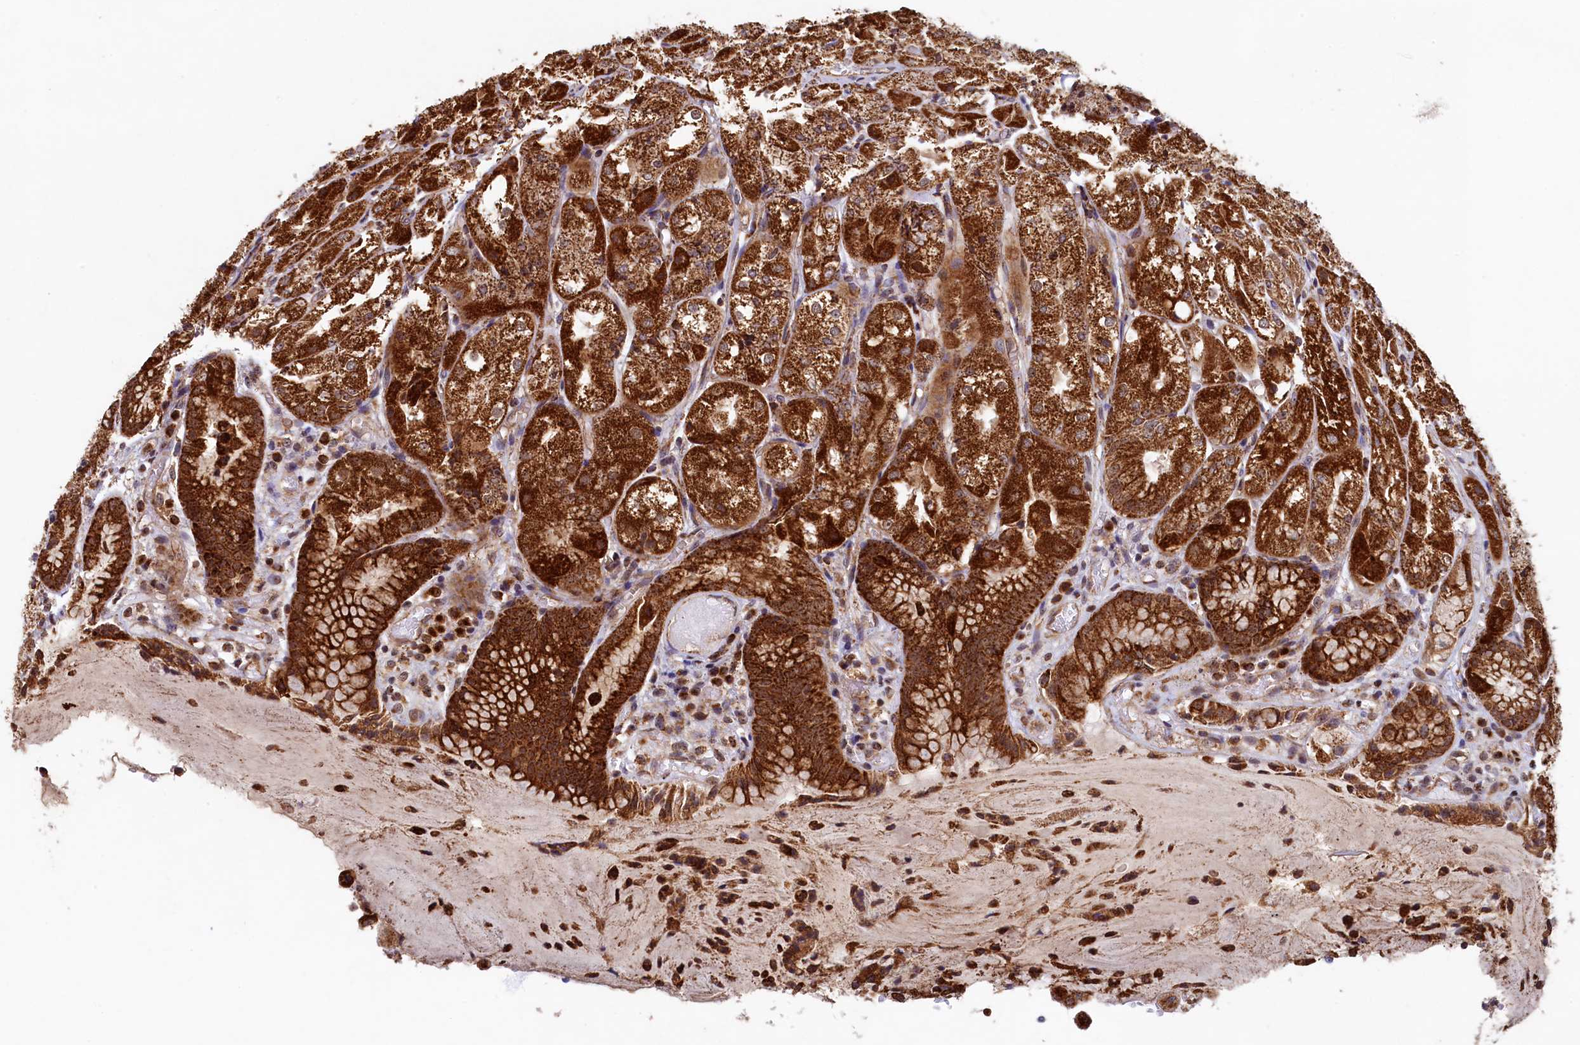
{"staining": {"intensity": "strong", "quantity": ">75%", "location": "cytoplasmic/membranous"}, "tissue": "stomach", "cell_type": "Glandular cells", "image_type": "normal", "snomed": [{"axis": "morphology", "description": "Normal tissue, NOS"}, {"axis": "topography", "description": "Stomach, upper"}], "caption": "This image demonstrates benign stomach stained with immunohistochemistry to label a protein in brown. The cytoplasmic/membranous of glandular cells show strong positivity for the protein. Nuclei are counter-stained blue.", "gene": "UBE3B", "patient": {"sex": "male", "age": 72}}